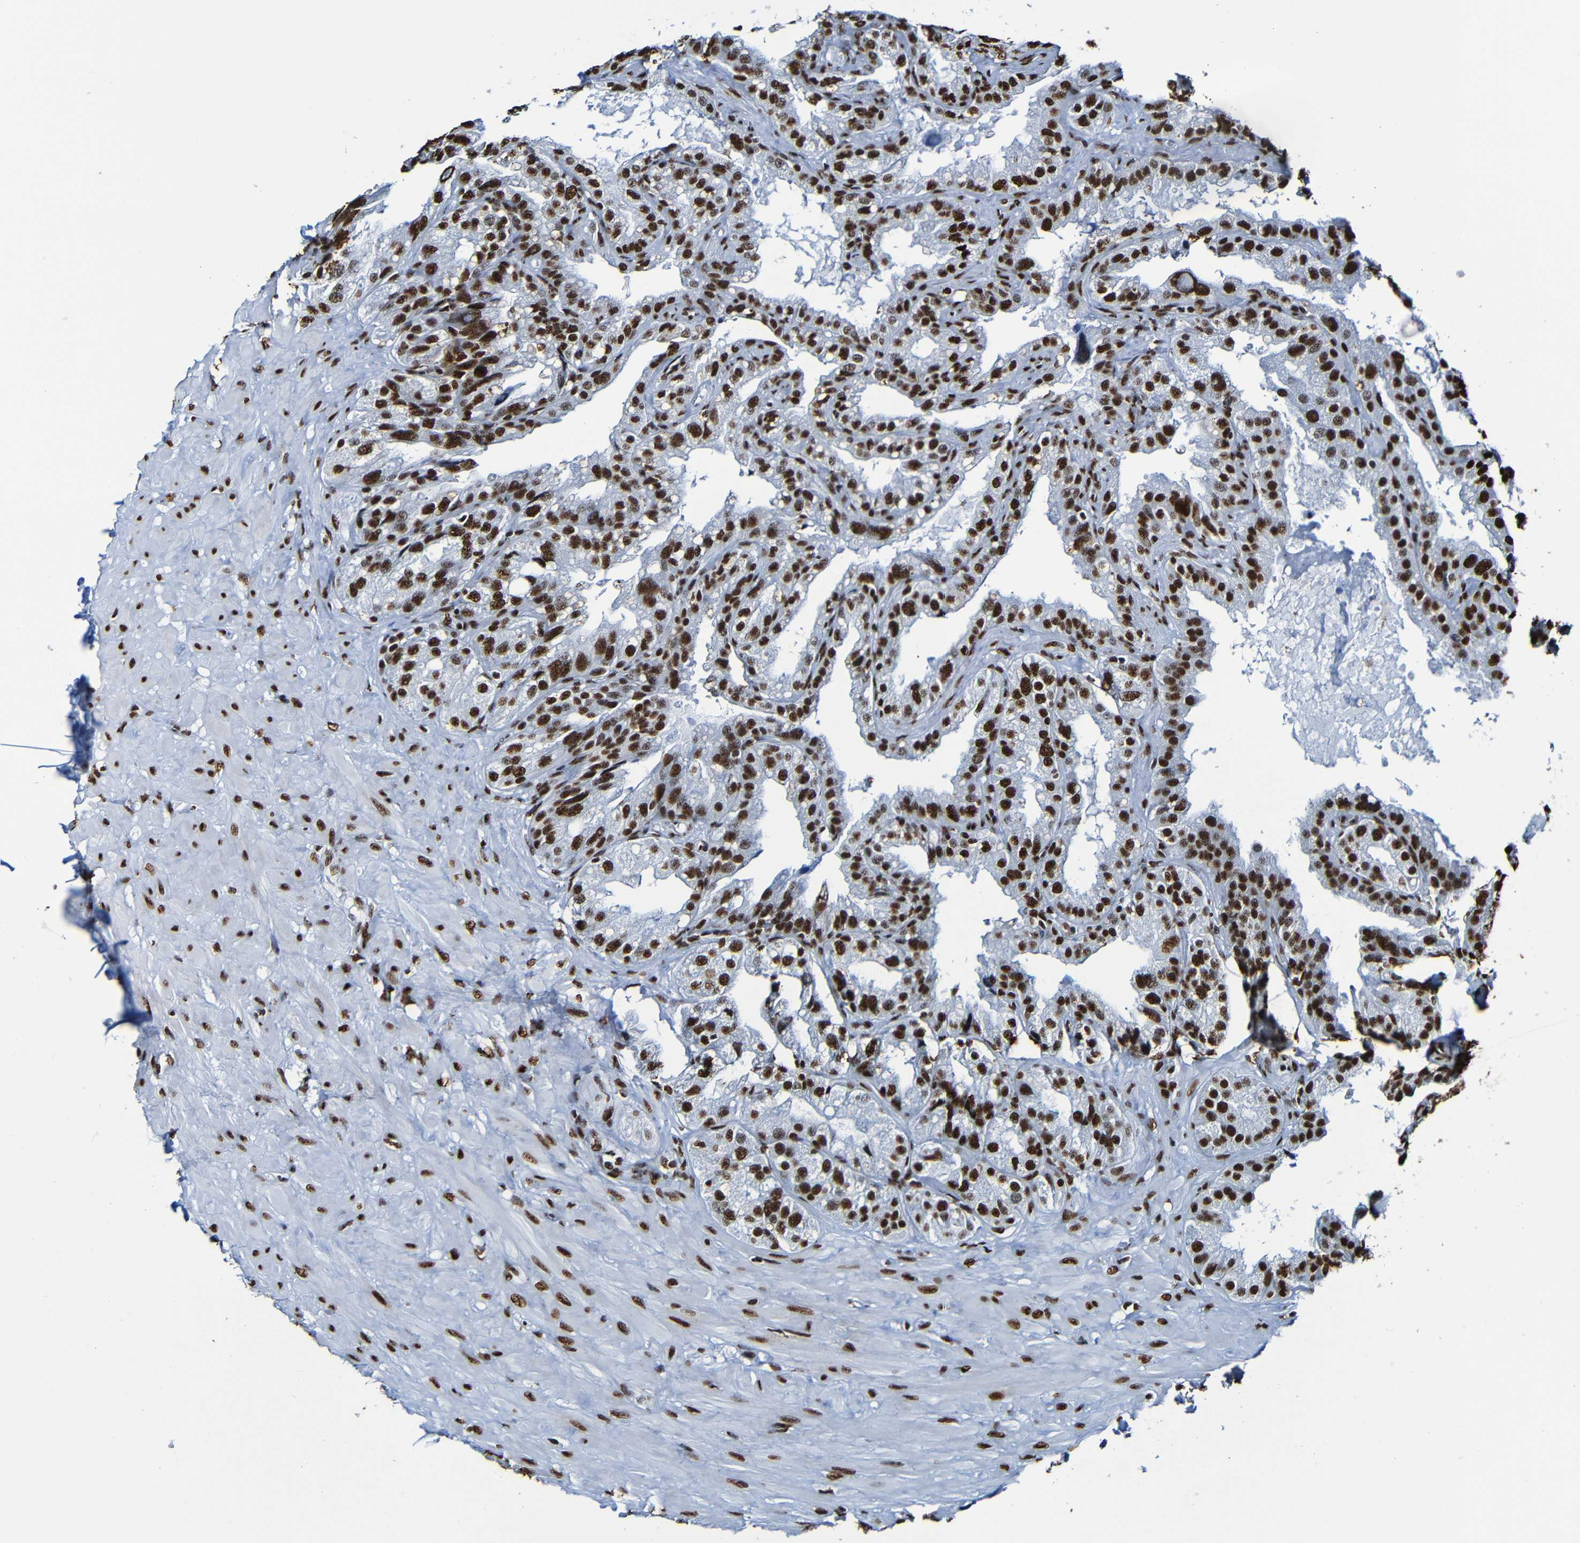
{"staining": {"intensity": "strong", "quantity": ">75%", "location": "nuclear"}, "tissue": "seminal vesicle", "cell_type": "Glandular cells", "image_type": "normal", "snomed": [{"axis": "morphology", "description": "Normal tissue, NOS"}, {"axis": "topography", "description": "Seminal veicle"}], "caption": "Immunohistochemistry (DAB (3,3'-diaminobenzidine)) staining of unremarkable seminal vesicle demonstrates strong nuclear protein positivity in approximately >75% of glandular cells. (DAB (3,3'-diaminobenzidine) = brown stain, brightfield microscopy at high magnification).", "gene": "SRSF3", "patient": {"sex": "male", "age": 68}}